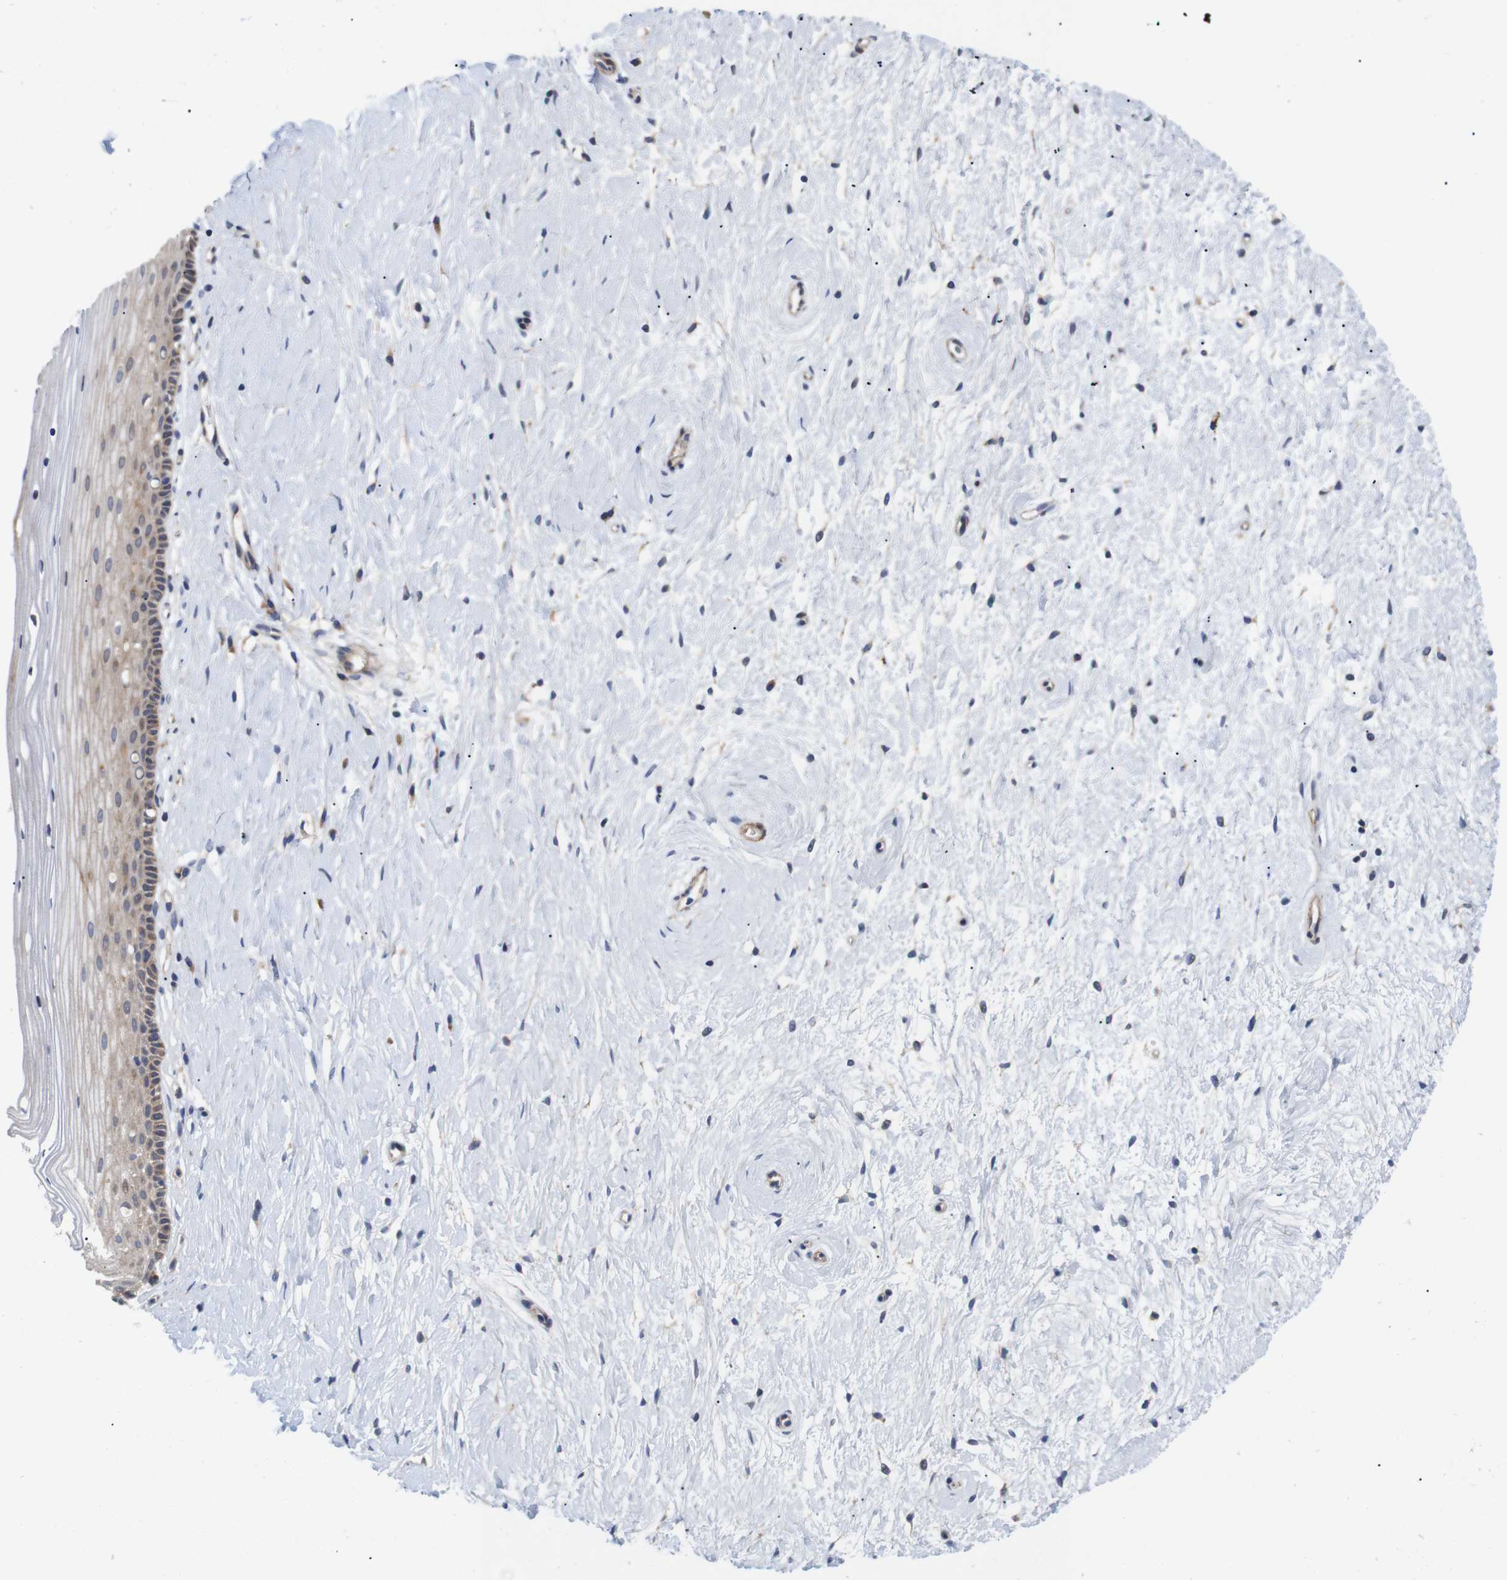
{"staining": {"intensity": "weak", "quantity": "<25%", "location": "cytoplasmic/membranous"}, "tissue": "cervix", "cell_type": "Squamous epithelial cells", "image_type": "normal", "snomed": [{"axis": "morphology", "description": "Normal tissue, NOS"}, {"axis": "topography", "description": "Cervix"}], "caption": "Immunohistochemistry photomicrograph of normal cervix: human cervix stained with DAB (3,3'-diaminobenzidine) demonstrates no significant protein positivity in squamous epithelial cells. (DAB immunohistochemistry (IHC) visualized using brightfield microscopy, high magnification).", "gene": "SPRY3", "patient": {"sex": "female", "age": 39}}